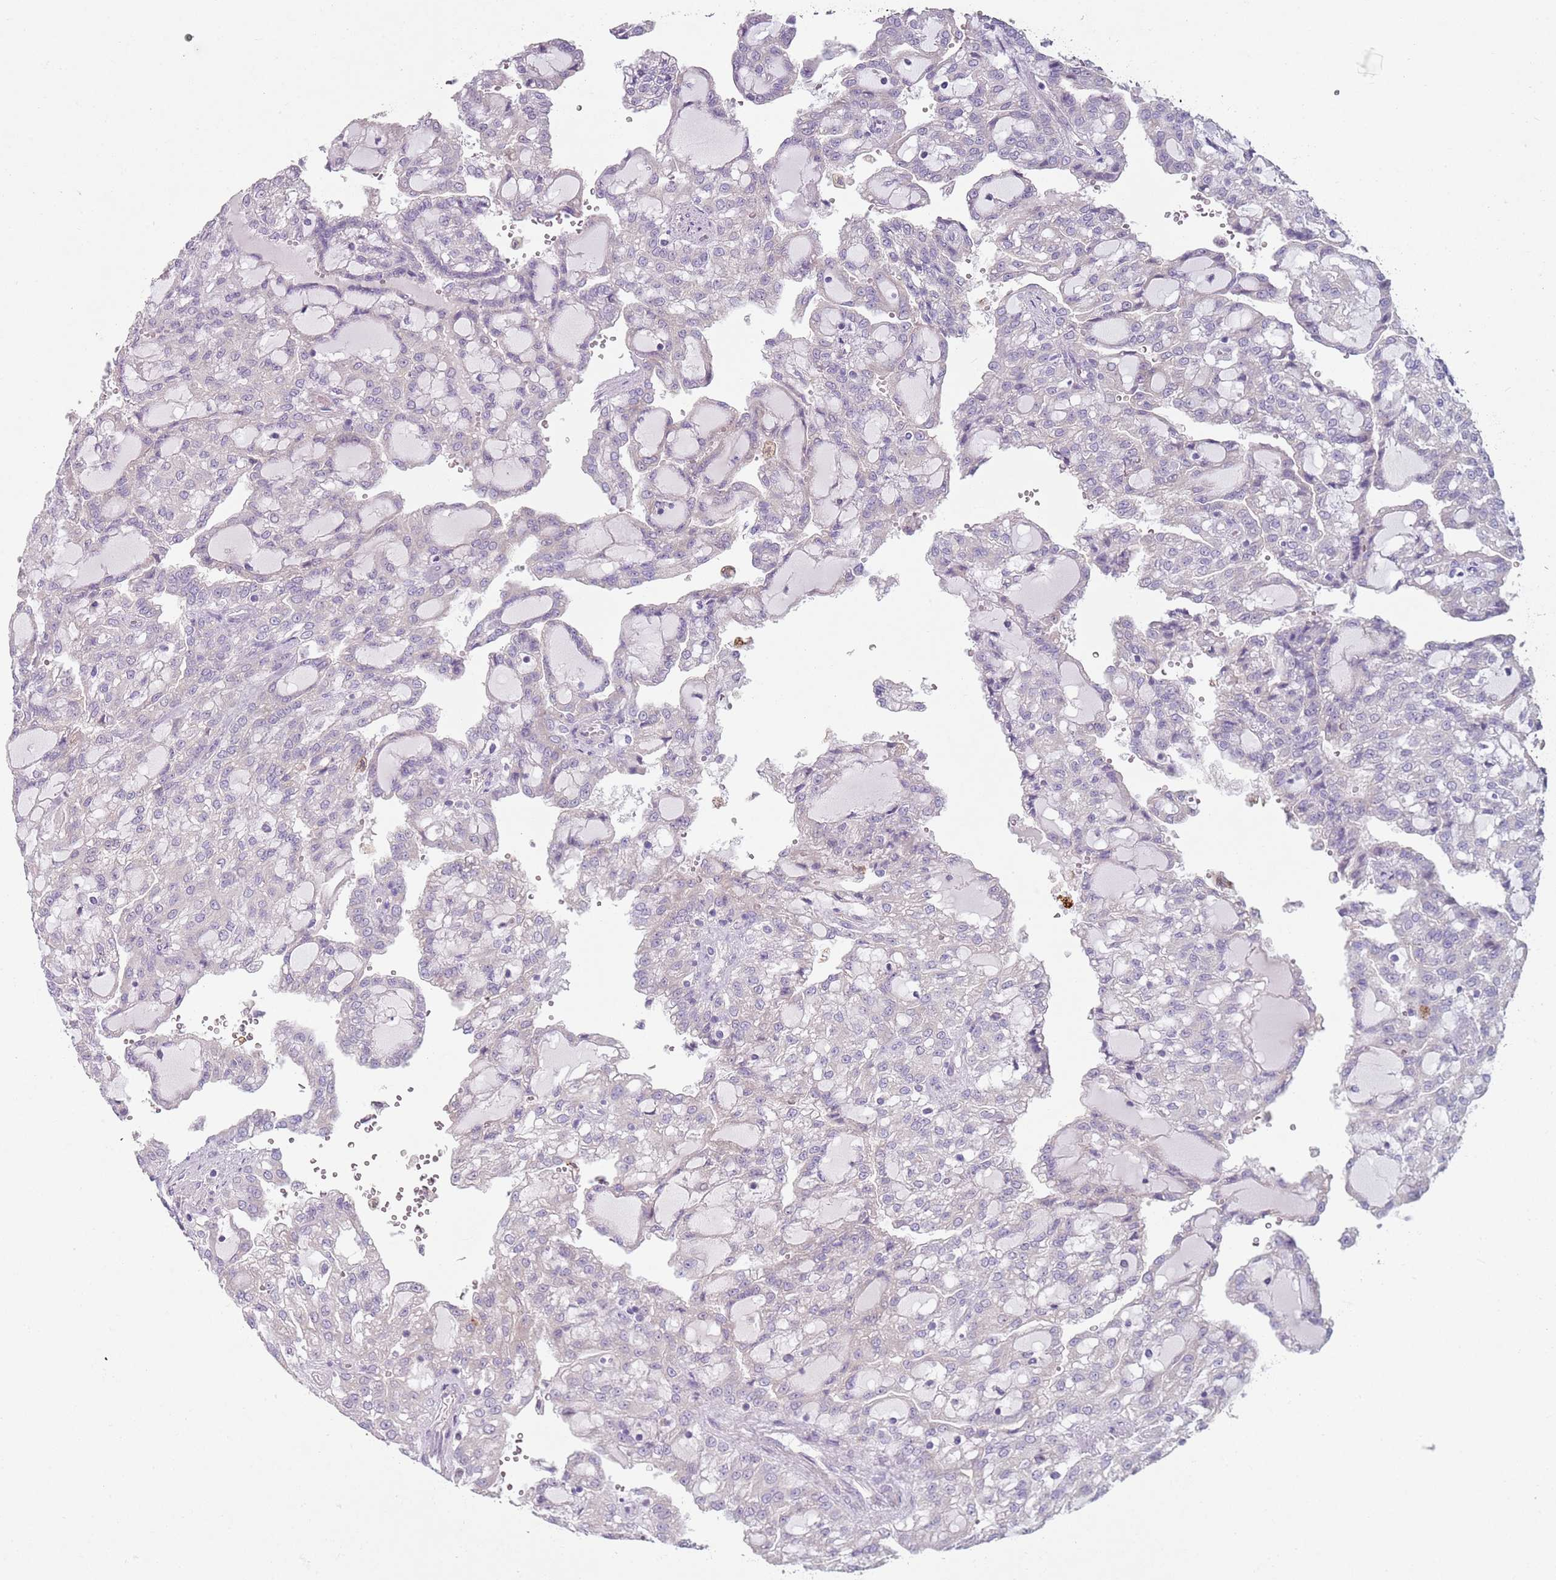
{"staining": {"intensity": "negative", "quantity": "none", "location": "none"}, "tissue": "renal cancer", "cell_type": "Tumor cells", "image_type": "cancer", "snomed": [{"axis": "morphology", "description": "Adenocarcinoma, NOS"}, {"axis": "topography", "description": "Kidney"}], "caption": "An image of human renal cancer is negative for staining in tumor cells.", "gene": "ZNF583", "patient": {"sex": "male", "age": 63}}